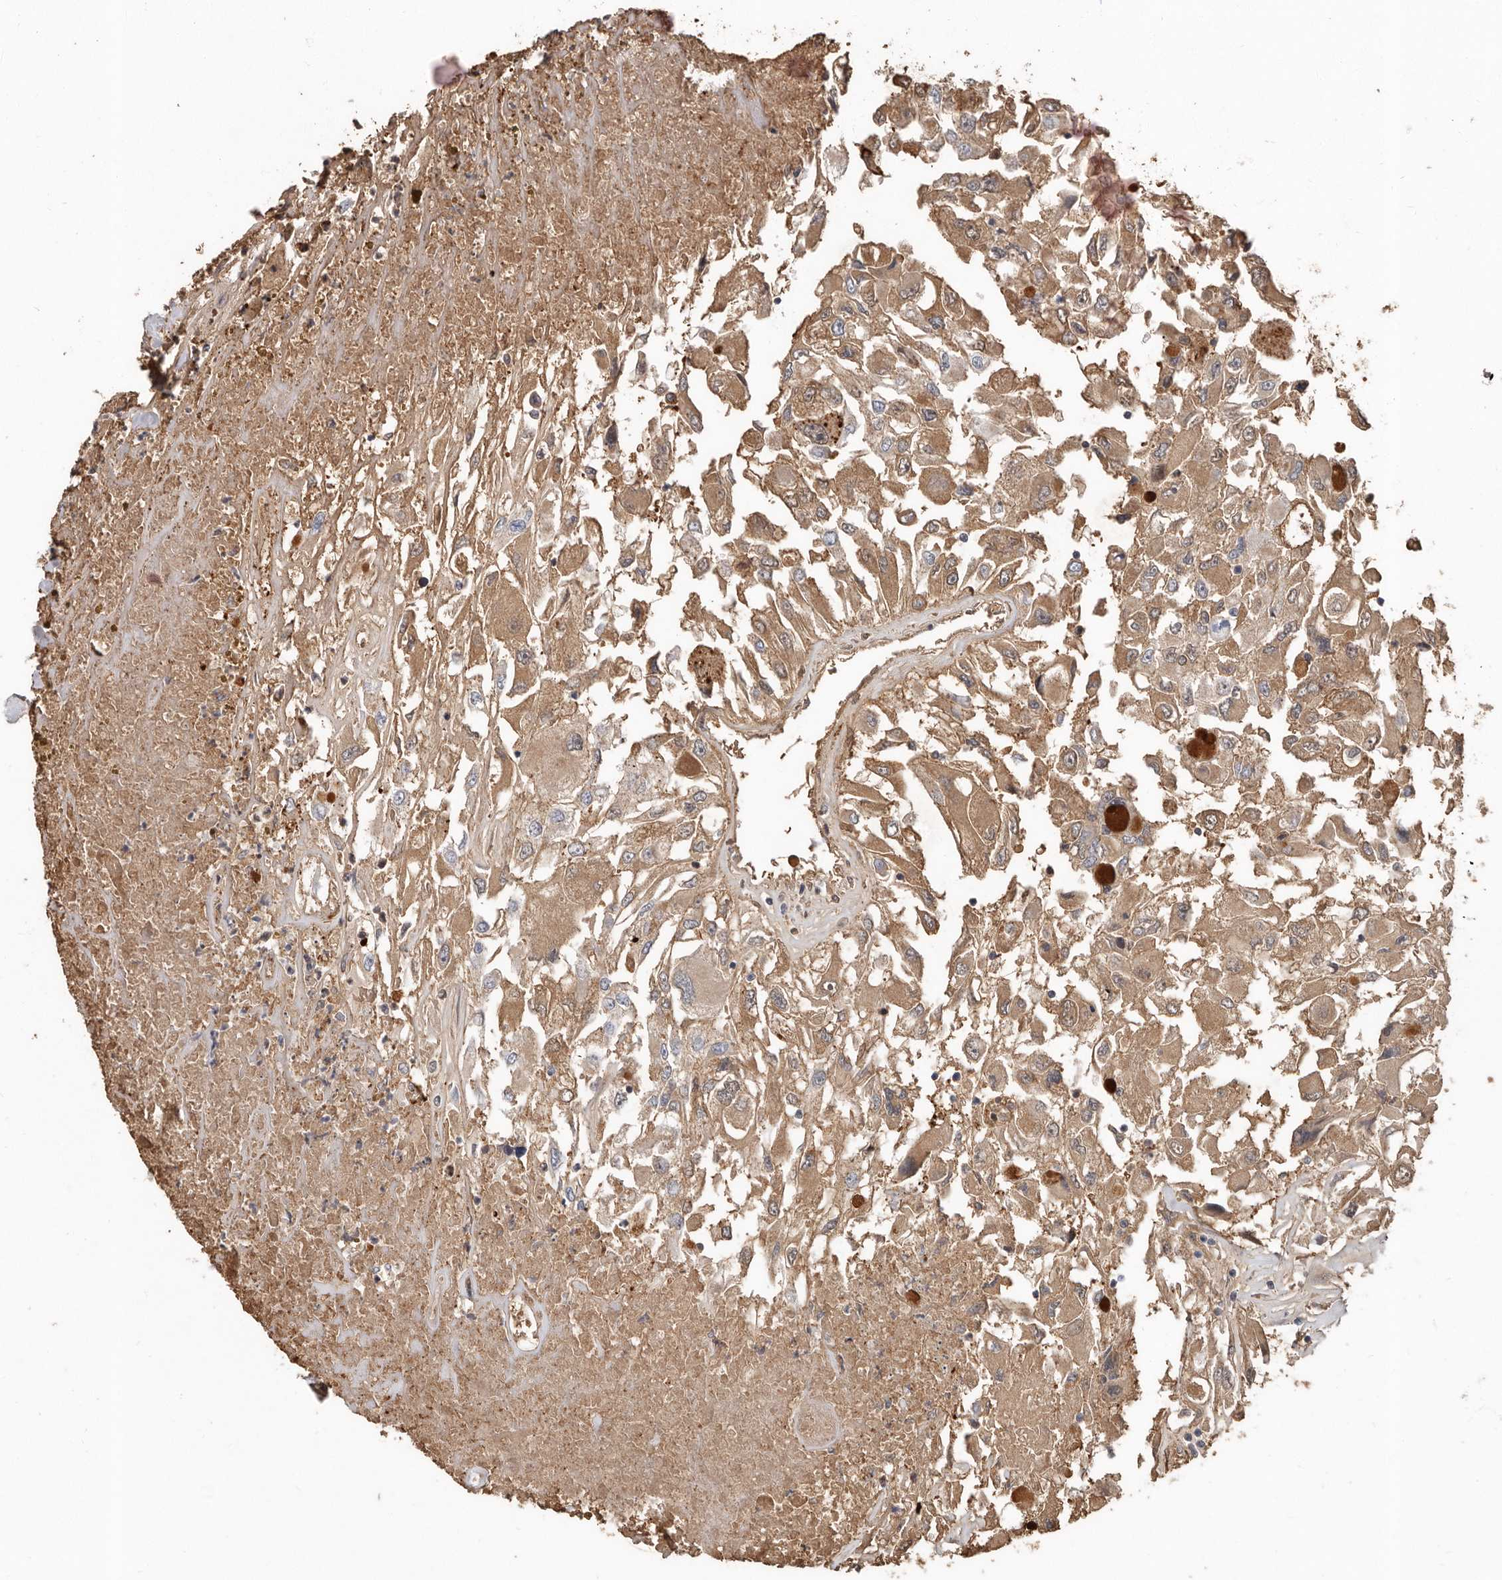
{"staining": {"intensity": "moderate", "quantity": ">75%", "location": "cytoplasmic/membranous"}, "tissue": "renal cancer", "cell_type": "Tumor cells", "image_type": "cancer", "snomed": [{"axis": "morphology", "description": "Adenocarcinoma, NOS"}, {"axis": "topography", "description": "Kidney"}], "caption": "The immunohistochemical stain labels moderate cytoplasmic/membranous staining in tumor cells of renal adenocarcinoma tissue.", "gene": "LRGUK", "patient": {"sex": "female", "age": 52}}